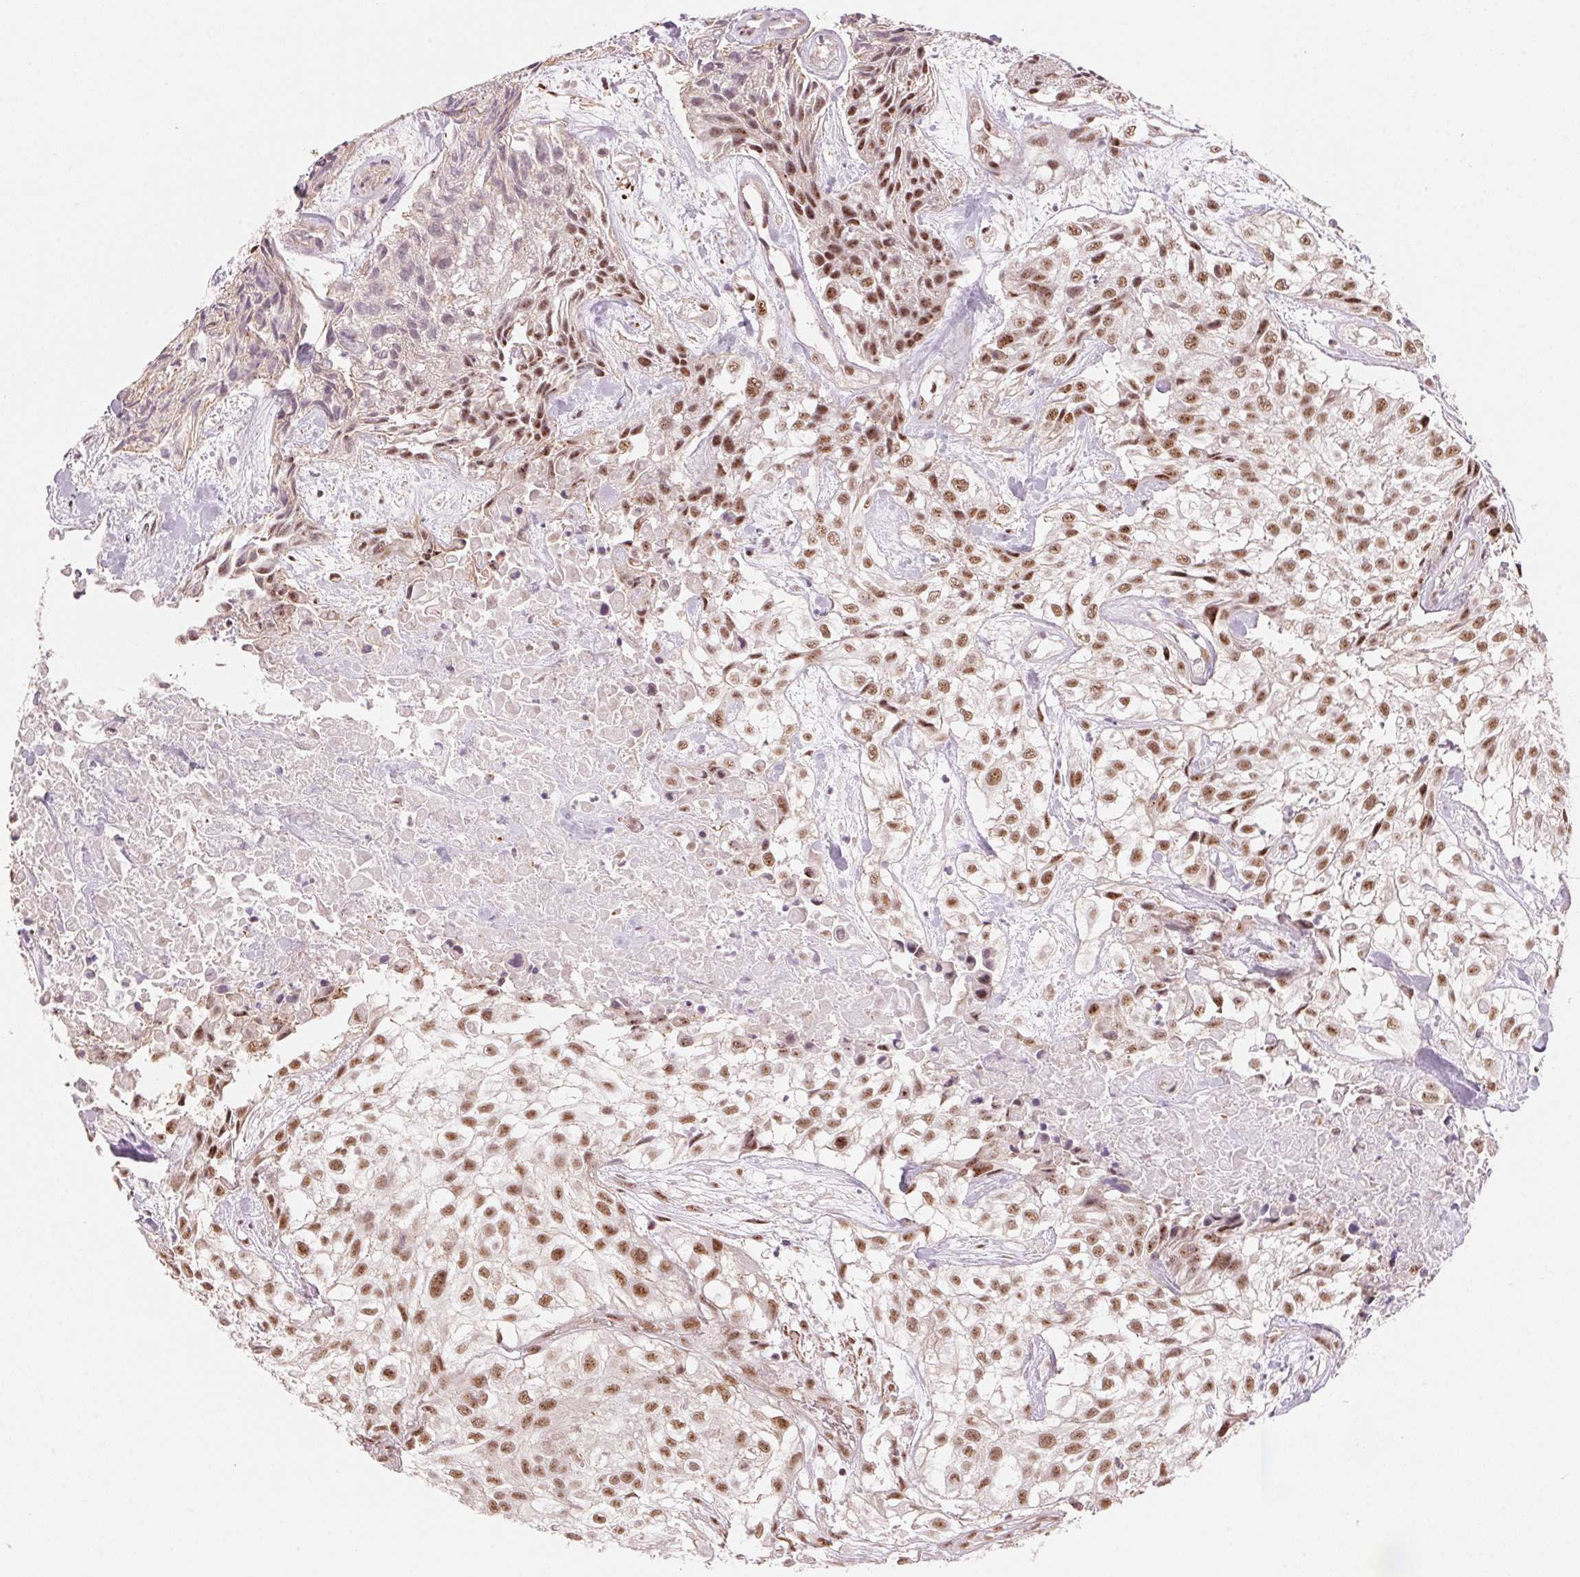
{"staining": {"intensity": "moderate", "quantity": ">75%", "location": "nuclear"}, "tissue": "urothelial cancer", "cell_type": "Tumor cells", "image_type": "cancer", "snomed": [{"axis": "morphology", "description": "Urothelial carcinoma, High grade"}, {"axis": "topography", "description": "Urinary bladder"}], "caption": "Protein staining shows moderate nuclear staining in approximately >75% of tumor cells in urothelial carcinoma (high-grade).", "gene": "HNRNPDL", "patient": {"sex": "male", "age": 56}}